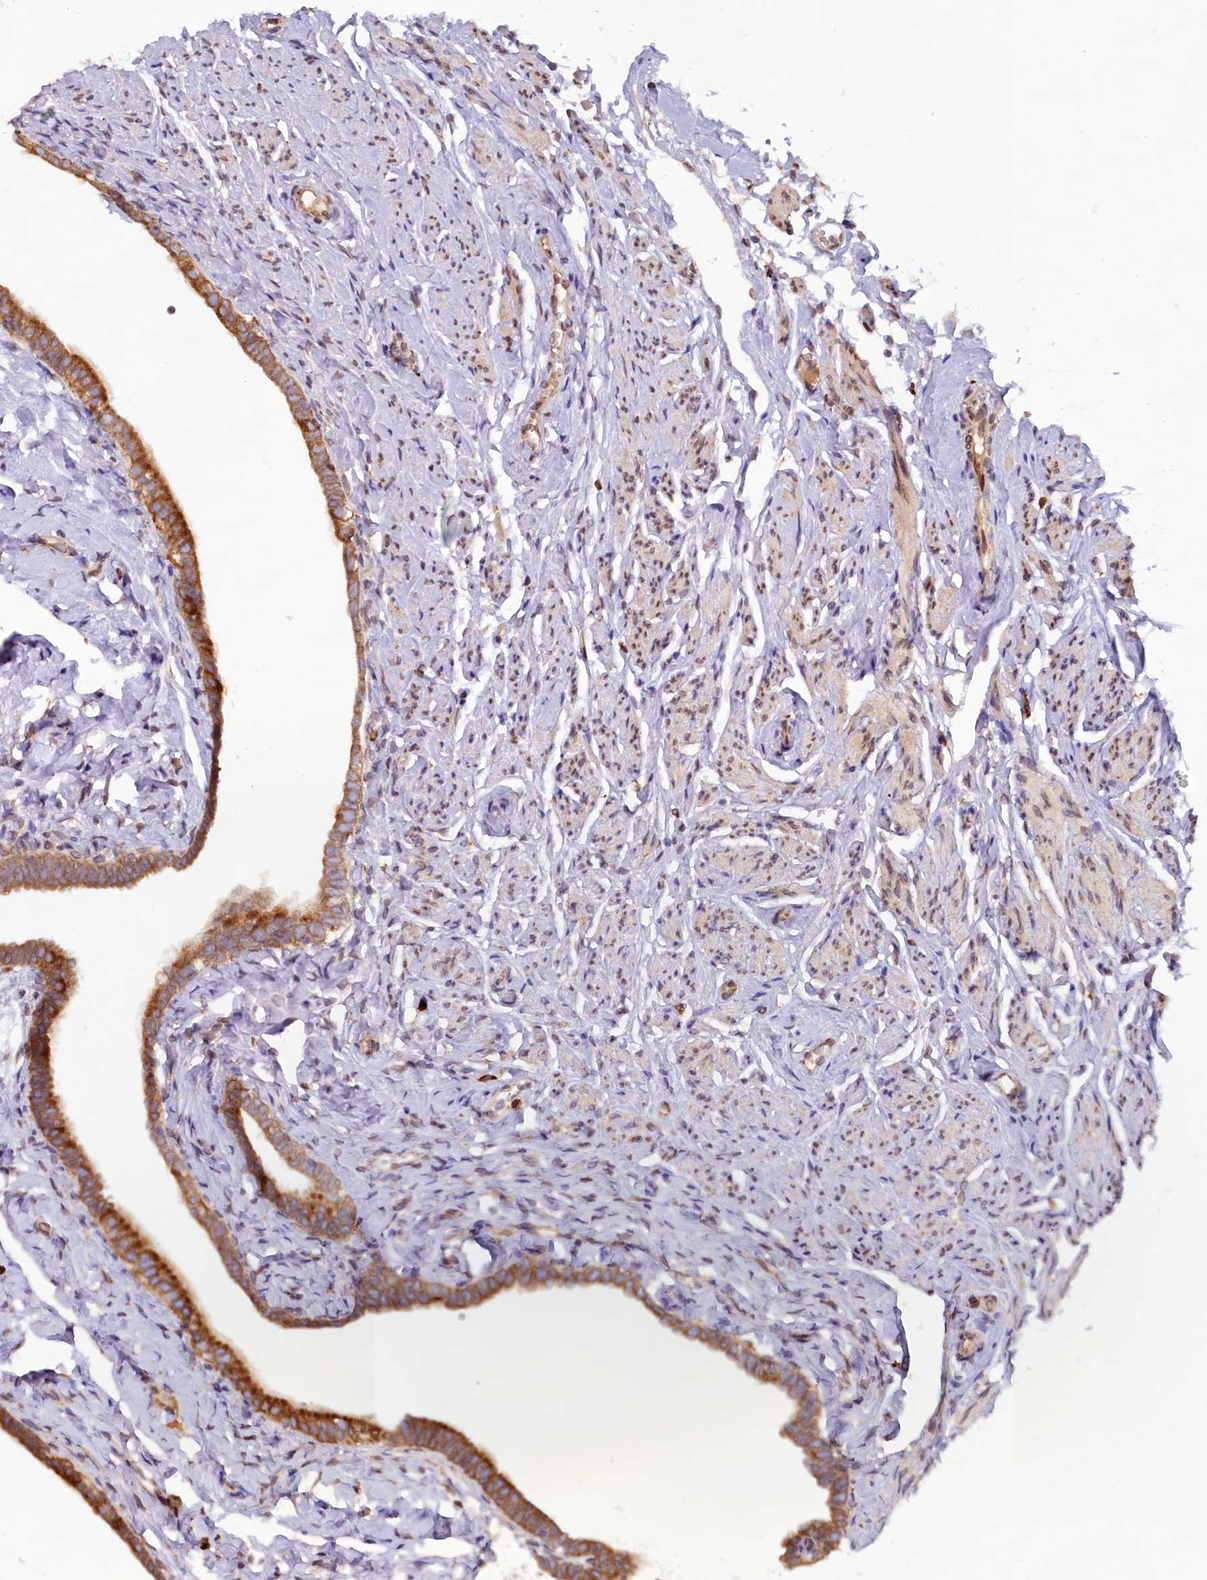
{"staining": {"intensity": "strong", "quantity": ">75%", "location": "cytoplasmic/membranous"}, "tissue": "fallopian tube", "cell_type": "Glandular cells", "image_type": "normal", "snomed": [{"axis": "morphology", "description": "Normal tissue, NOS"}, {"axis": "topography", "description": "Fallopian tube"}], "caption": "Glandular cells display high levels of strong cytoplasmic/membranous expression in approximately >75% of cells in unremarkable human fallopian tube.", "gene": "TBC1D19", "patient": {"sex": "female", "age": 66}}